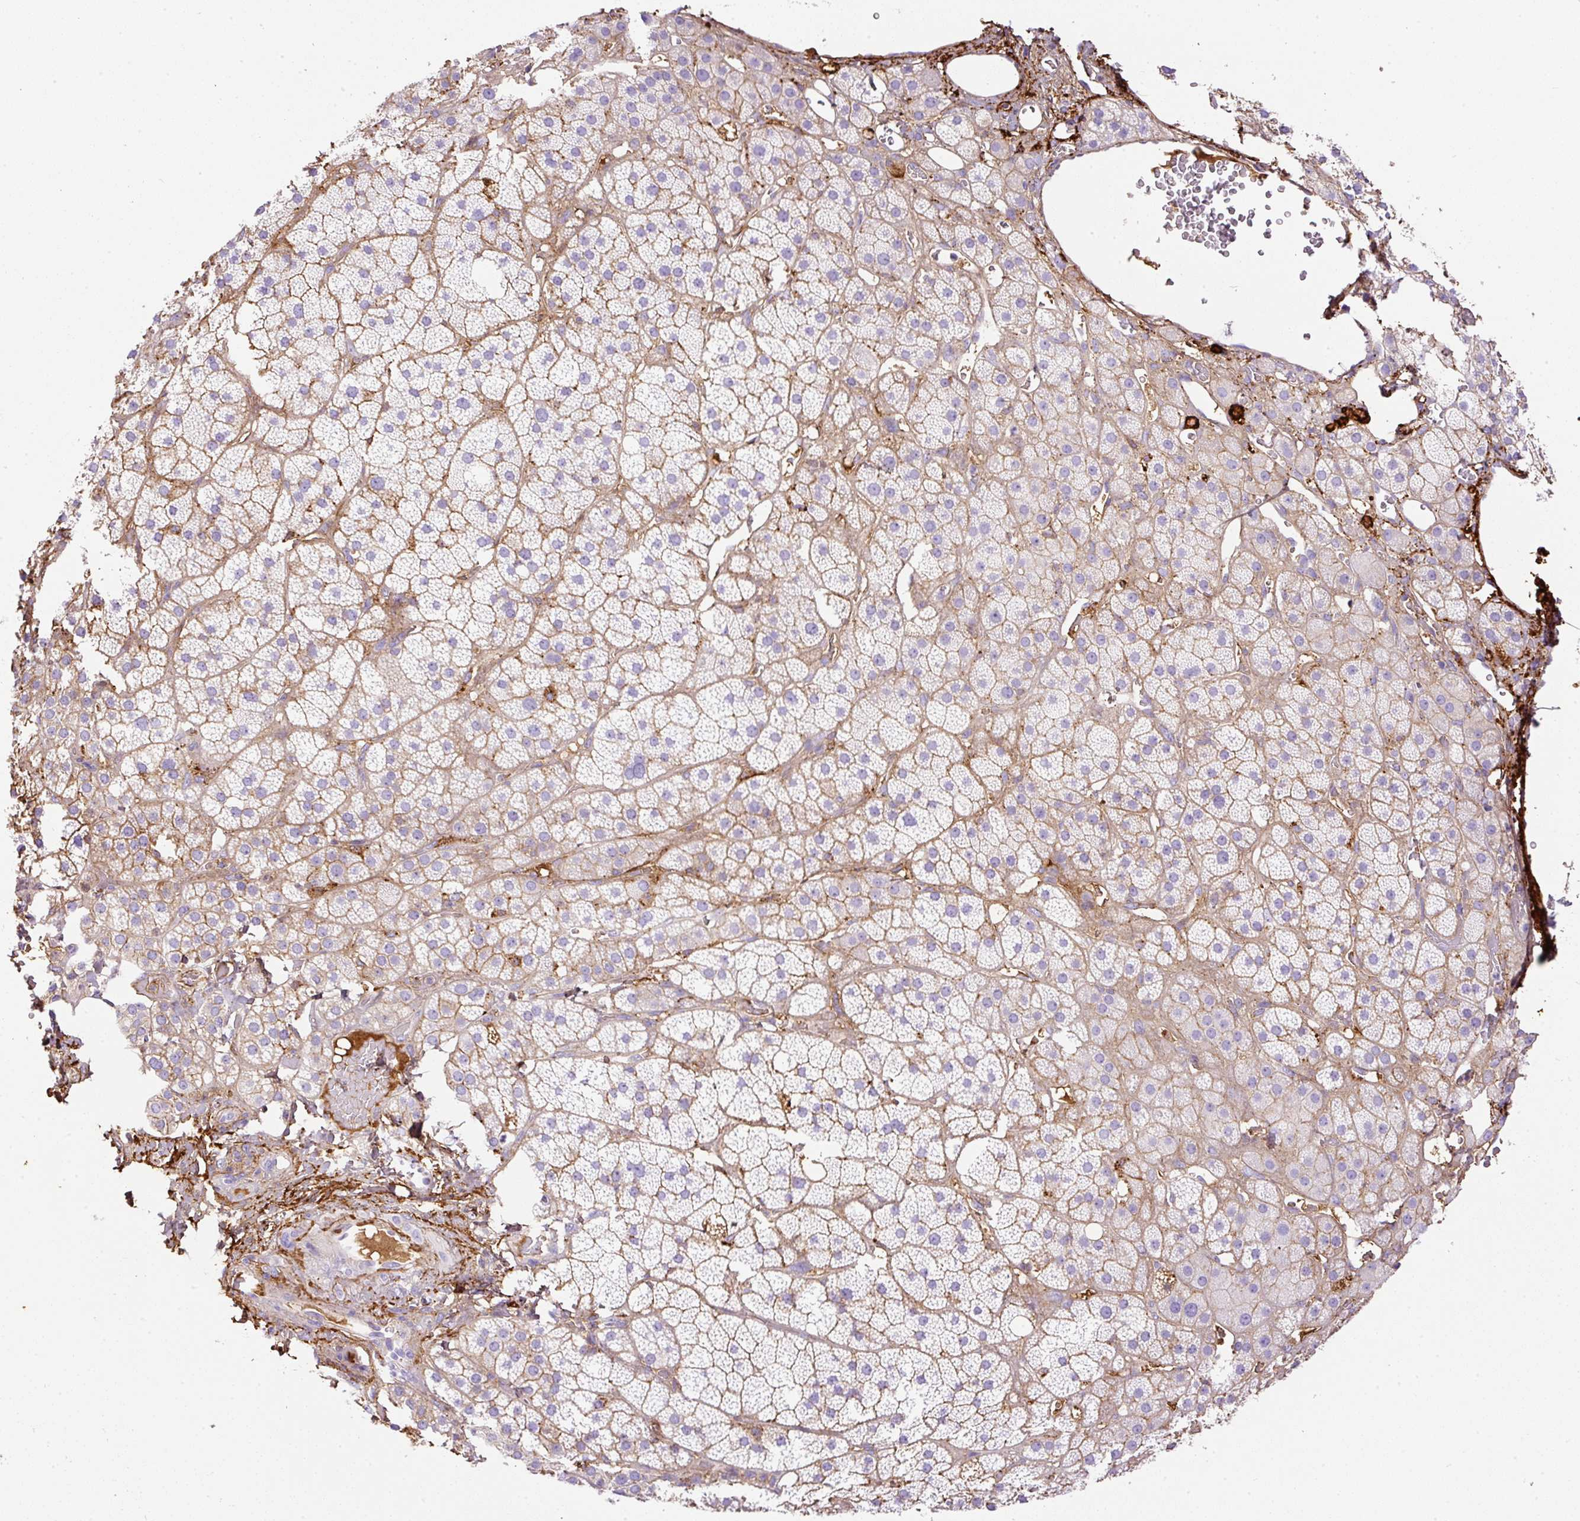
{"staining": {"intensity": "moderate", "quantity": "25%-75%", "location": "cytoplasmic/membranous"}, "tissue": "adrenal gland", "cell_type": "Glandular cells", "image_type": "normal", "snomed": [{"axis": "morphology", "description": "Normal tissue, NOS"}, {"axis": "topography", "description": "Adrenal gland"}], "caption": "Immunohistochemical staining of unremarkable human adrenal gland exhibits medium levels of moderate cytoplasmic/membranous positivity in about 25%-75% of glandular cells. The staining was performed using DAB (3,3'-diaminobenzidine), with brown indicating positive protein expression. Nuclei are stained blue with hematoxylin.", "gene": "APCS", "patient": {"sex": "male", "age": 57}}